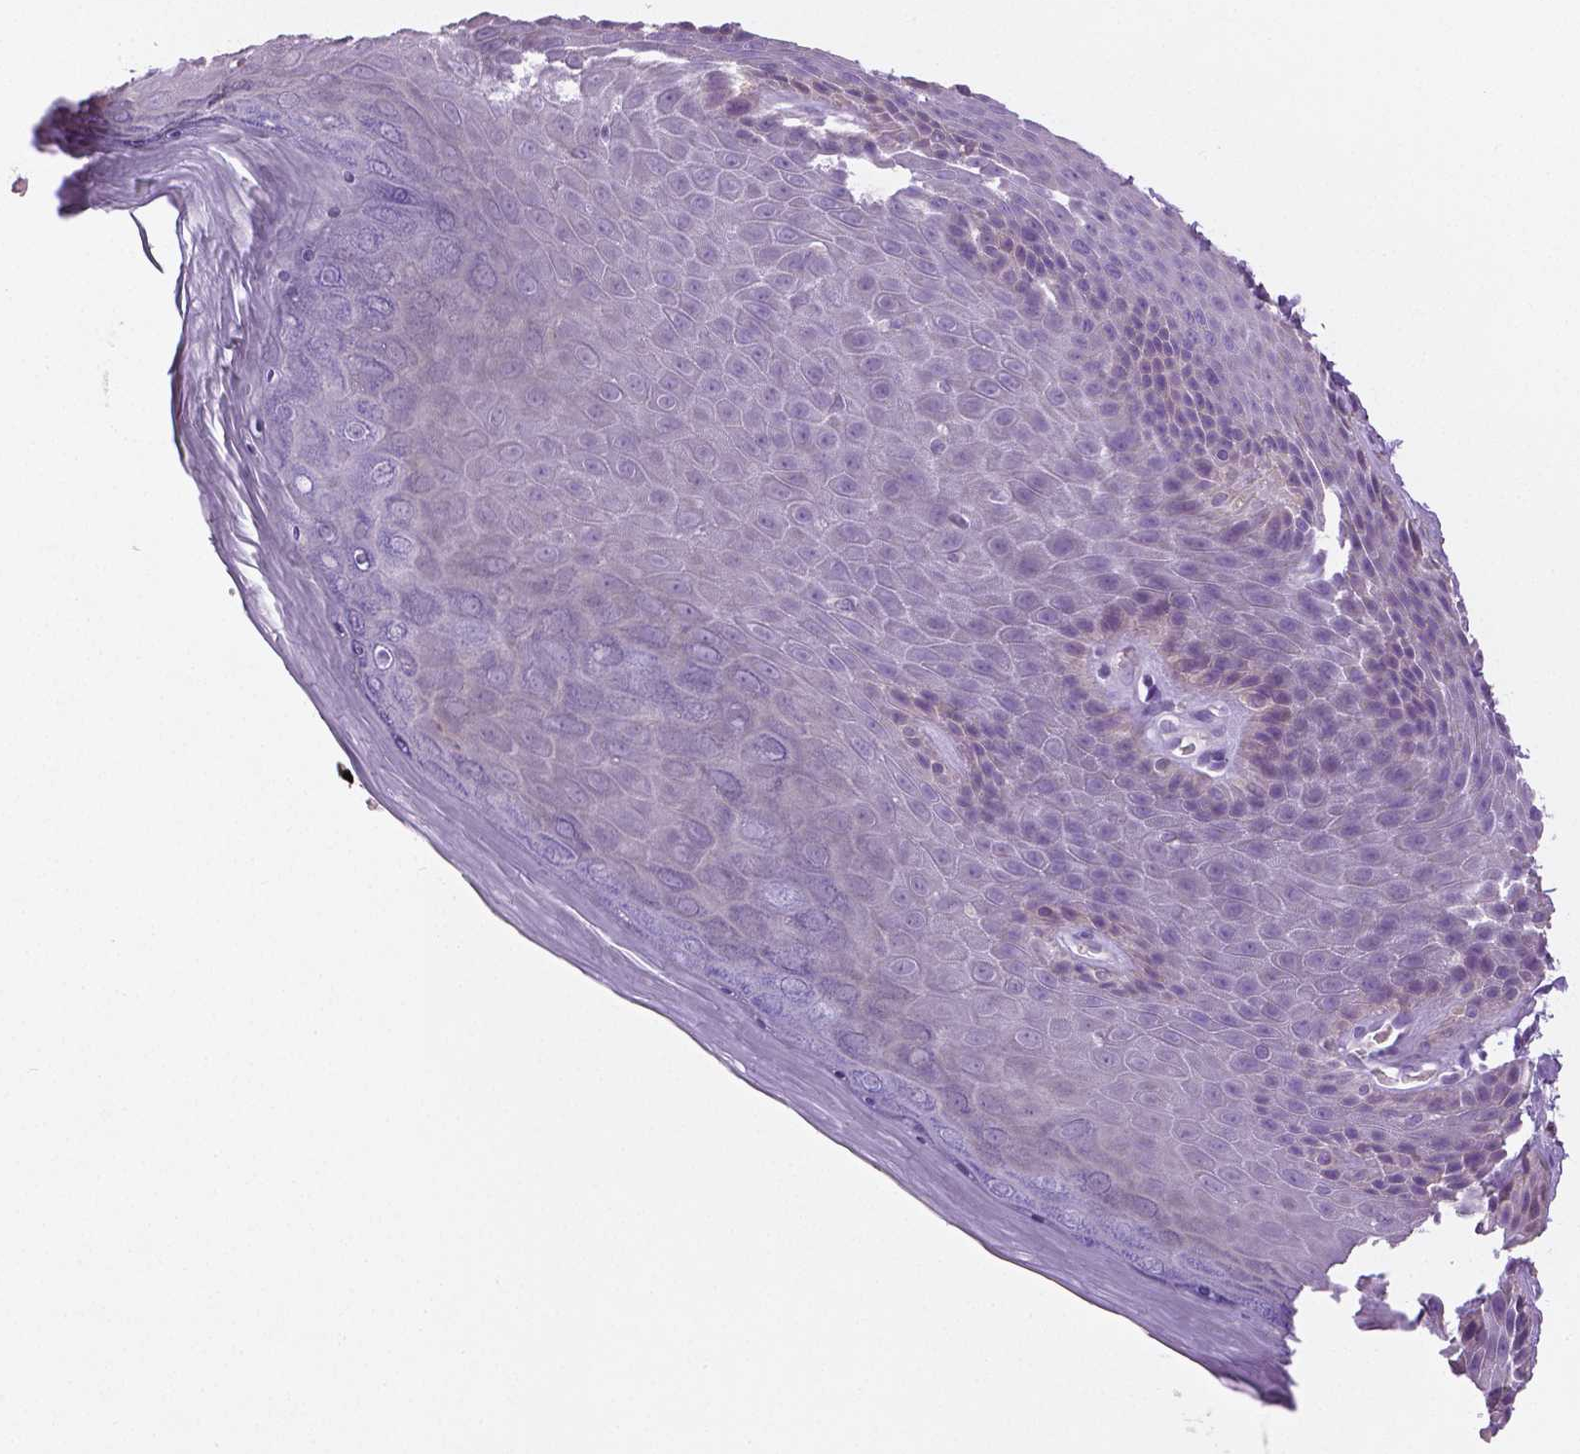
{"staining": {"intensity": "negative", "quantity": "none", "location": "none"}, "tissue": "skin", "cell_type": "Epidermal cells", "image_type": "normal", "snomed": [{"axis": "morphology", "description": "Normal tissue, NOS"}, {"axis": "topography", "description": "Anal"}, {"axis": "topography", "description": "Peripheral nerve tissue"}], "caption": "A histopathology image of skin stained for a protein displays no brown staining in epidermal cells. (Brightfield microscopy of DAB immunohistochemistry (IHC) at high magnification).", "gene": "DNAH12", "patient": {"sex": "male", "age": 53}}